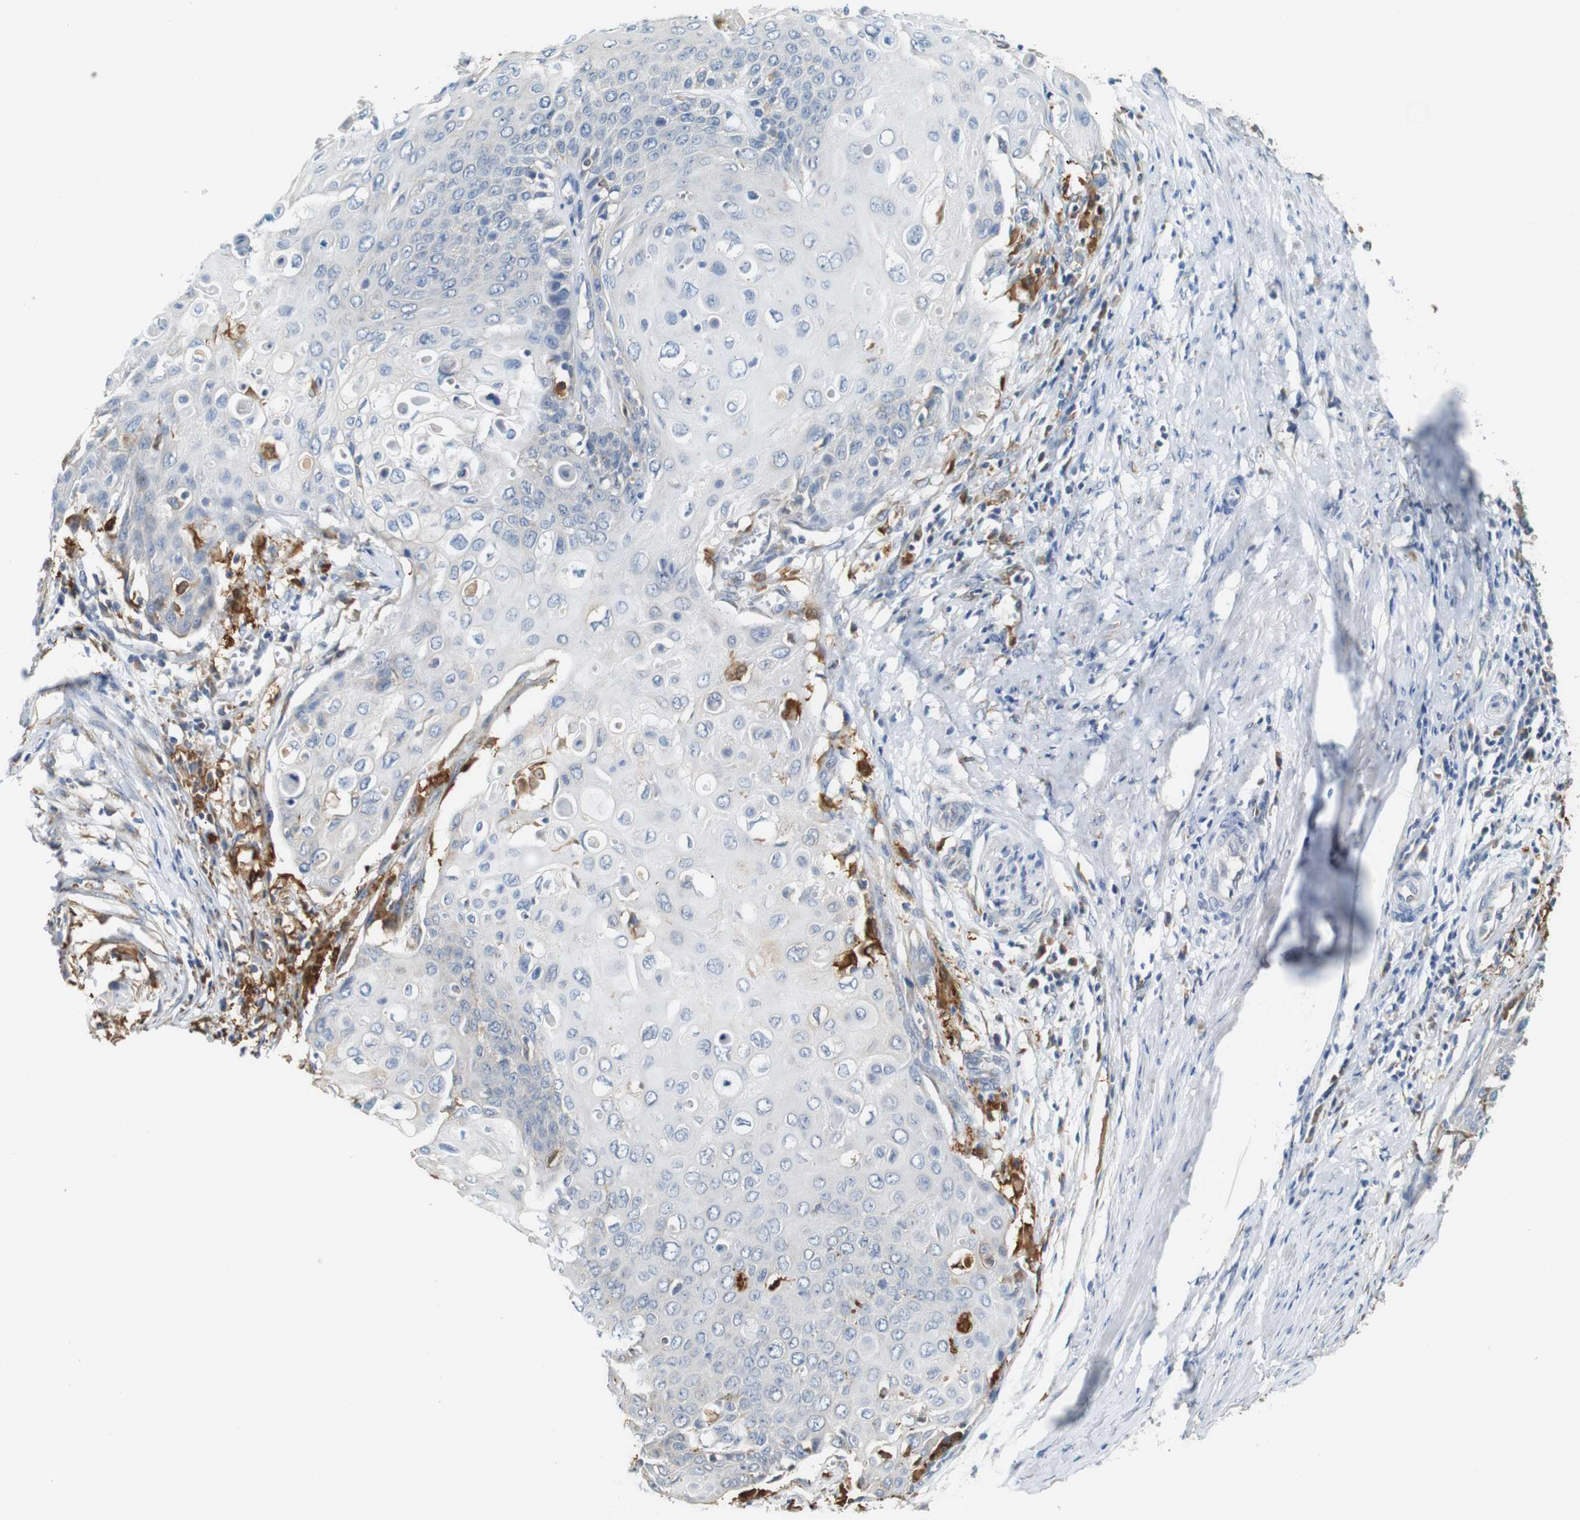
{"staining": {"intensity": "negative", "quantity": "none", "location": "none"}, "tissue": "cervical cancer", "cell_type": "Tumor cells", "image_type": "cancer", "snomed": [{"axis": "morphology", "description": "Squamous cell carcinoma, NOS"}, {"axis": "topography", "description": "Cervix"}], "caption": "Immunohistochemistry of squamous cell carcinoma (cervical) demonstrates no staining in tumor cells. (Immunohistochemistry (ihc), brightfield microscopy, high magnification).", "gene": "NEBL", "patient": {"sex": "female", "age": 39}}